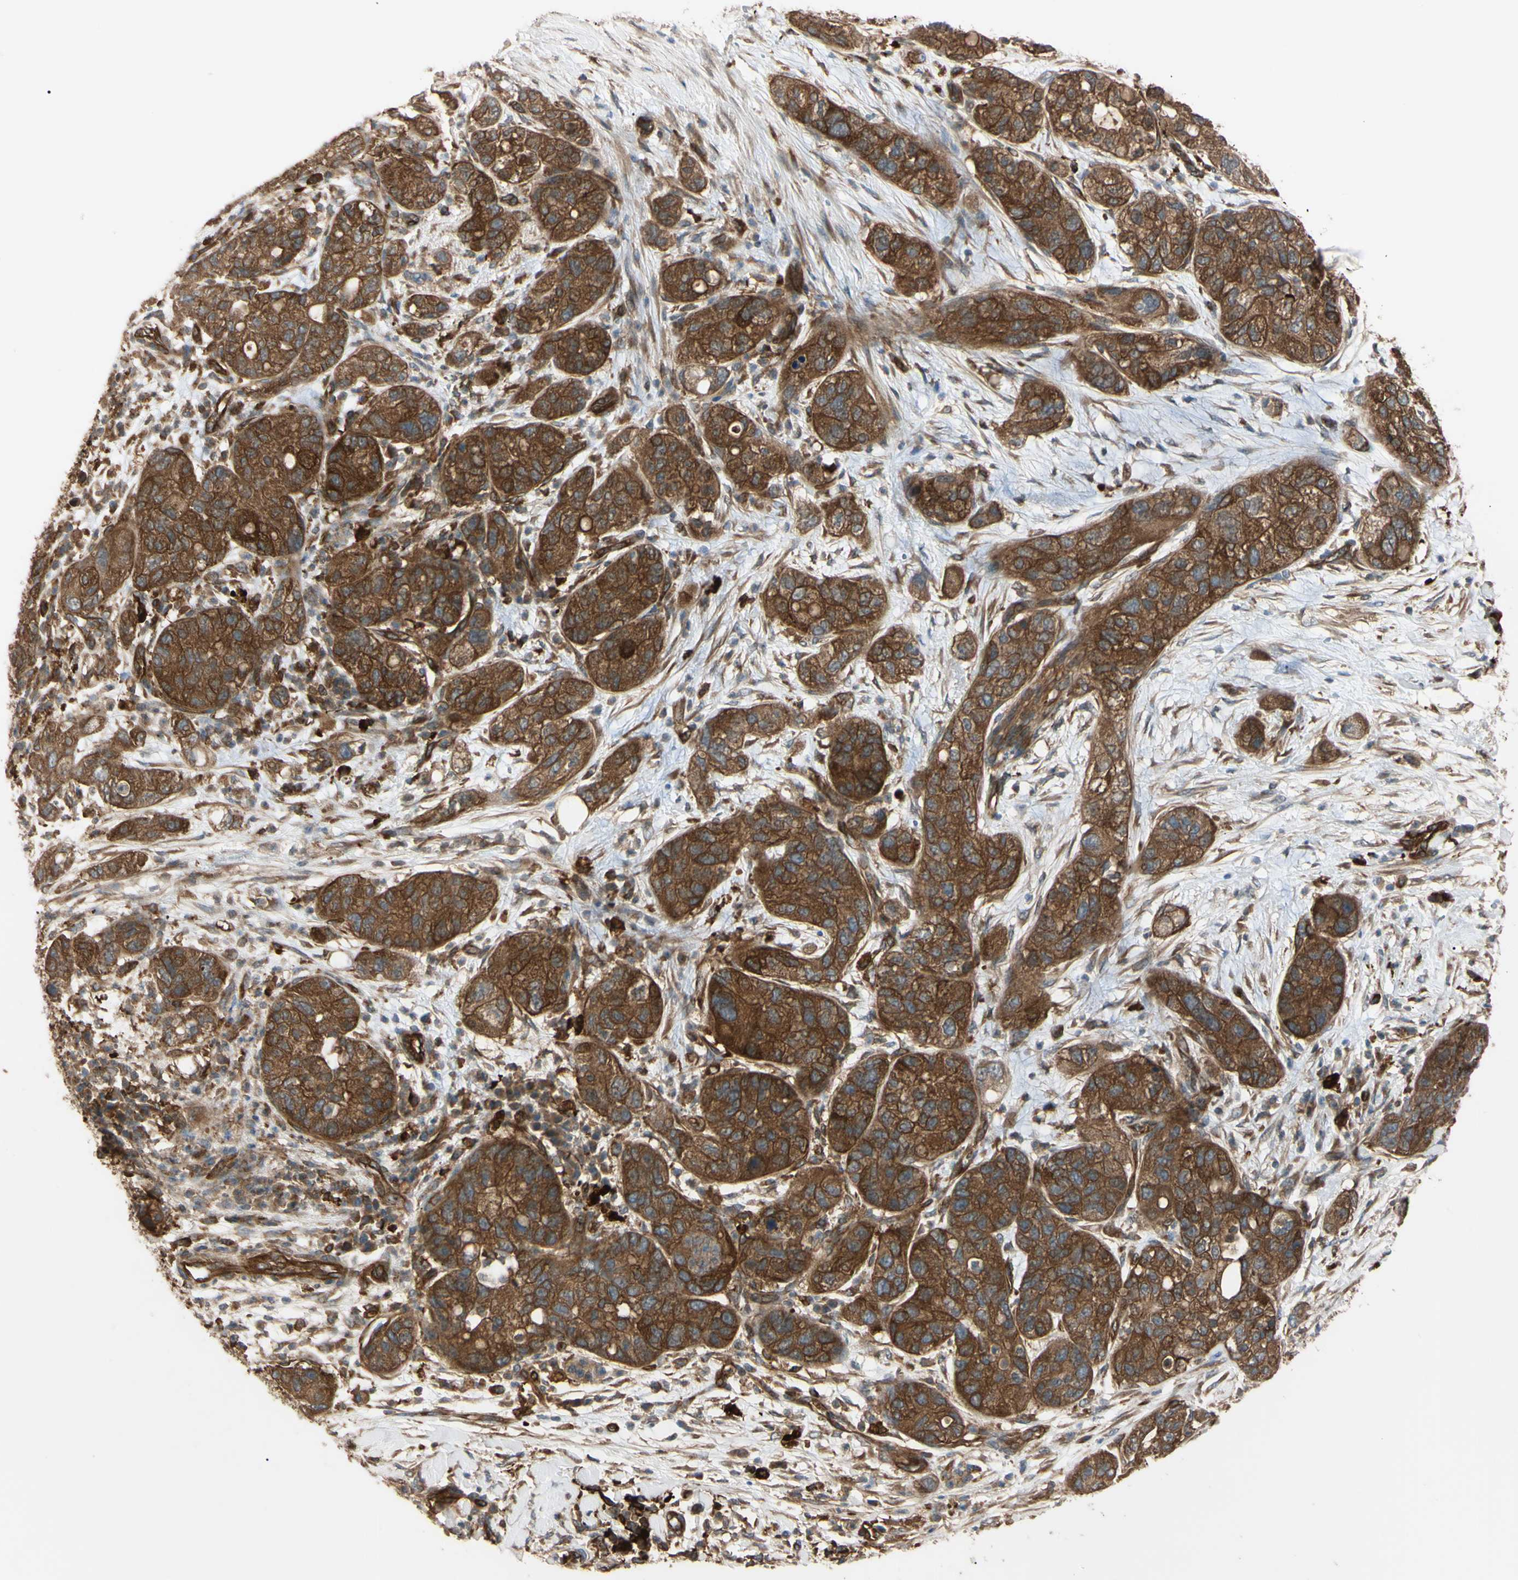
{"staining": {"intensity": "strong", "quantity": ">75%", "location": "cytoplasmic/membranous"}, "tissue": "pancreatic cancer", "cell_type": "Tumor cells", "image_type": "cancer", "snomed": [{"axis": "morphology", "description": "Adenocarcinoma, NOS"}, {"axis": "topography", "description": "Pancreas"}], "caption": "A brown stain shows strong cytoplasmic/membranous staining of a protein in pancreatic cancer (adenocarcinoma) tumor cells.", "gene": "PTPN12", "patient": {"sex": "female", "age": 78}}